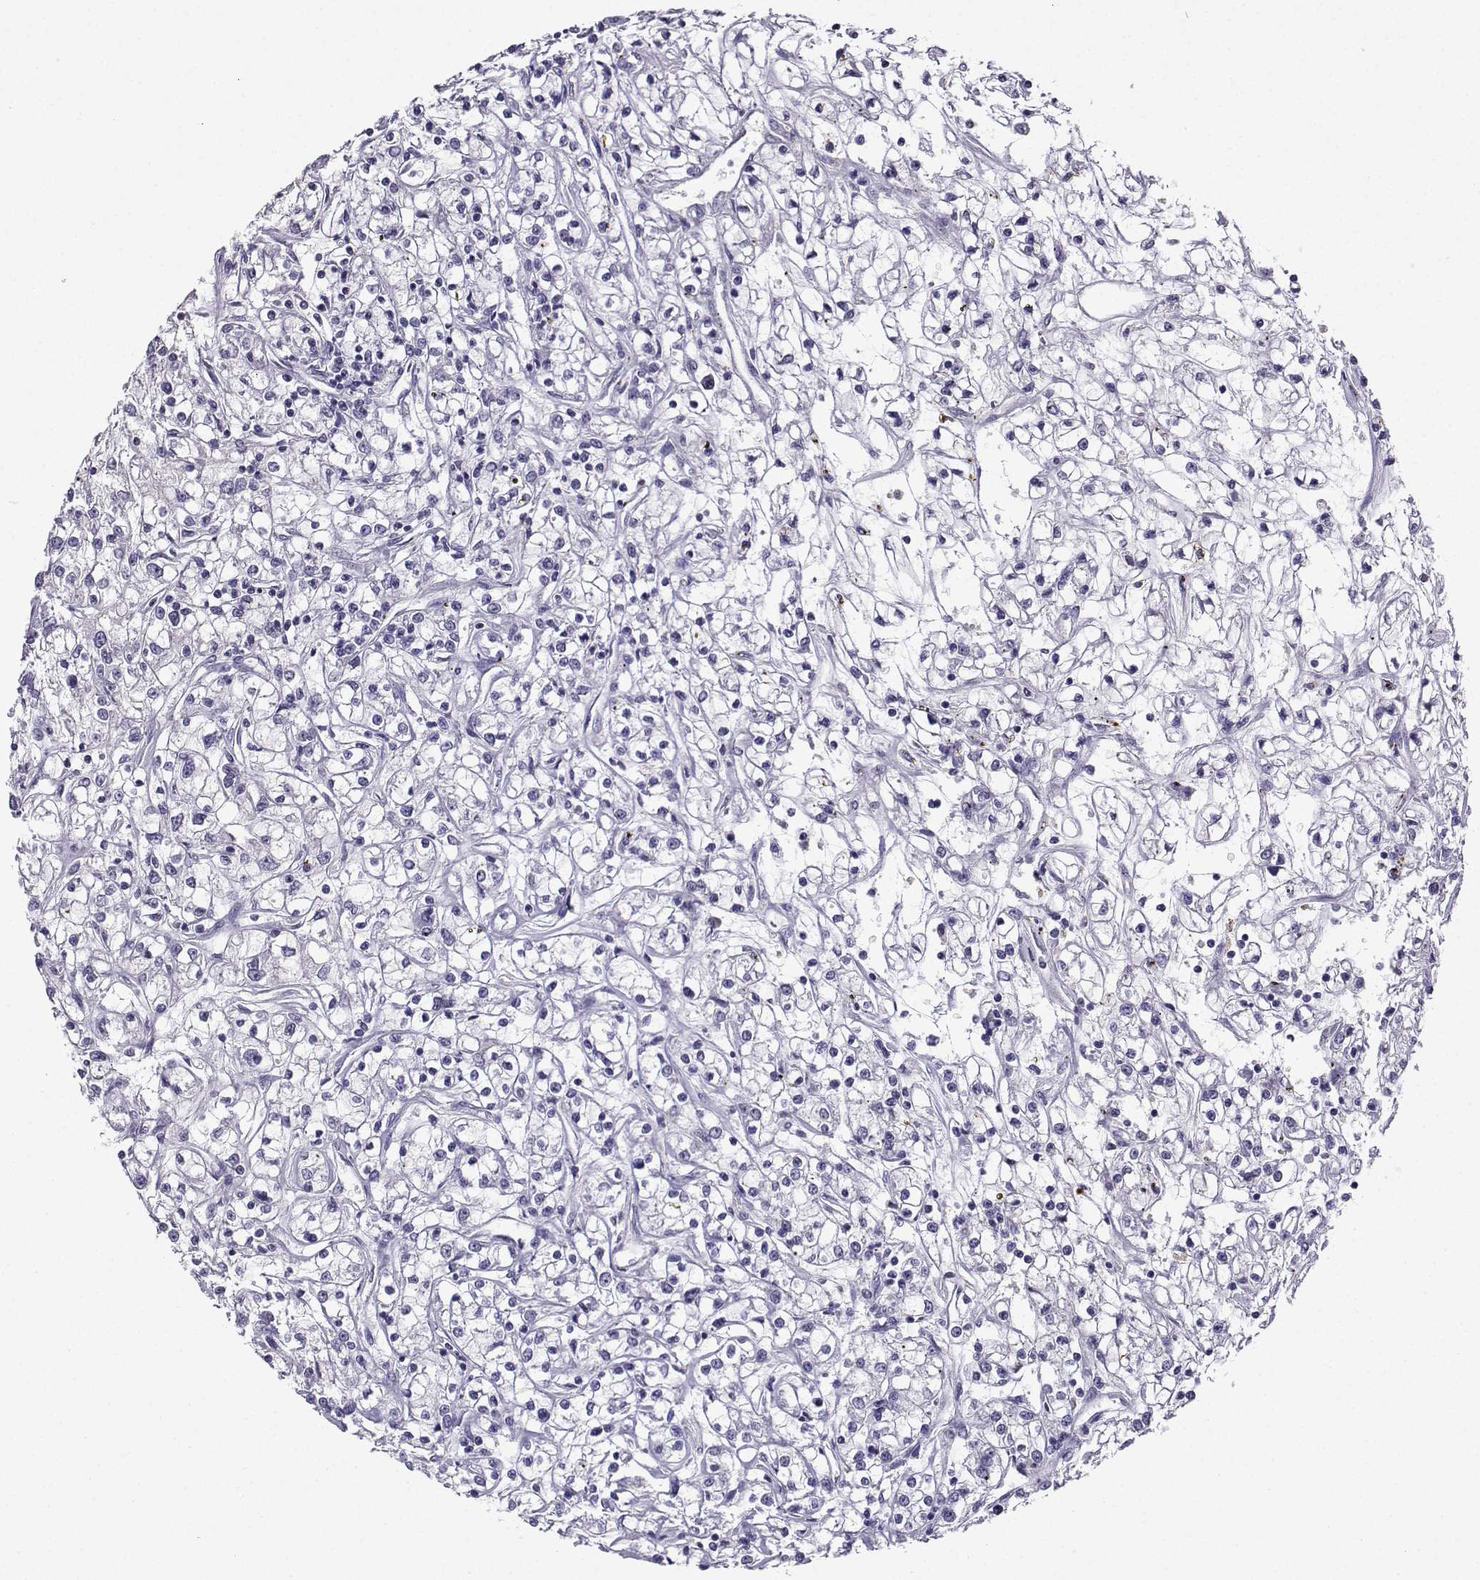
{"staining": {"intensity": "negative", "quantity": "none", "location": "none"}, "tissue": "renal cancer", "cell_type": "Tumor cells", "image_type": "cancer", "snomed": [{"axis": "morphology", "description": "Adenocarcinoma, NOS"}, {"axis": "topography", "description": "Kidney"}], "caption": "Adenocarcinoma (renal) was stained to show a protein in brown. There is no significant expression in tumor cells.", "gene": "LRFN2", "patient": {"sex": "female", "age": 59}}